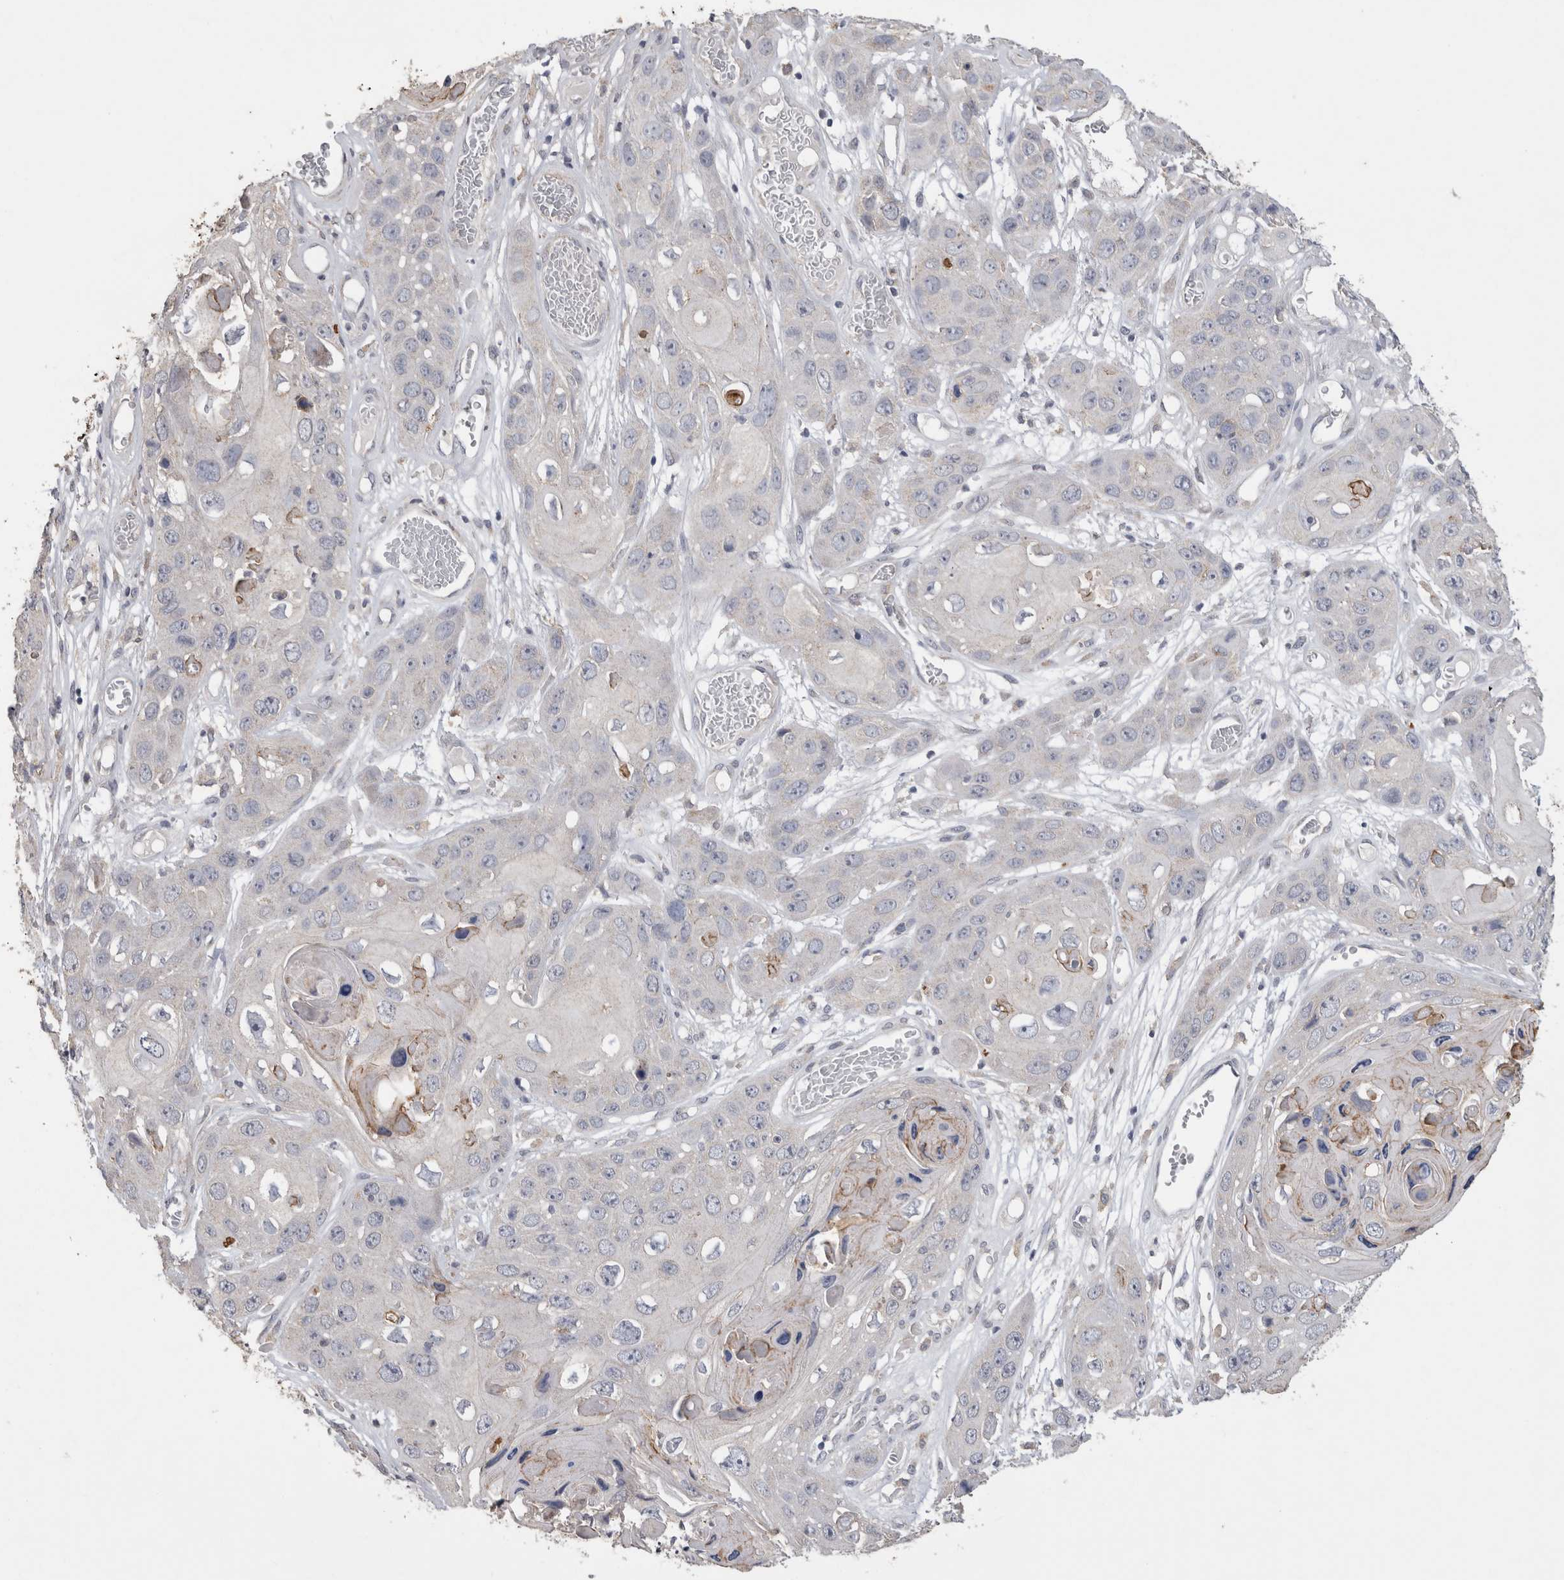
{"staining": {"intensity": "negative", "quantity": "none", "location": "none"}, "tissue": "skin cancer", "cell_type": "Tumor cells", "image_type": "cancer", "snomed": [{"axis": "morphology", "description": "Squamous cell carcinoma, NOS"}, {"axis": "topography", "description": "Skin"}], "caption": "Immunohistochemical staining of human skin squamous cell carcinoma shows no significant positivity in tumor cells.", "gene": "CNTFR", "patient": {"sex": "male", "age": 55}}